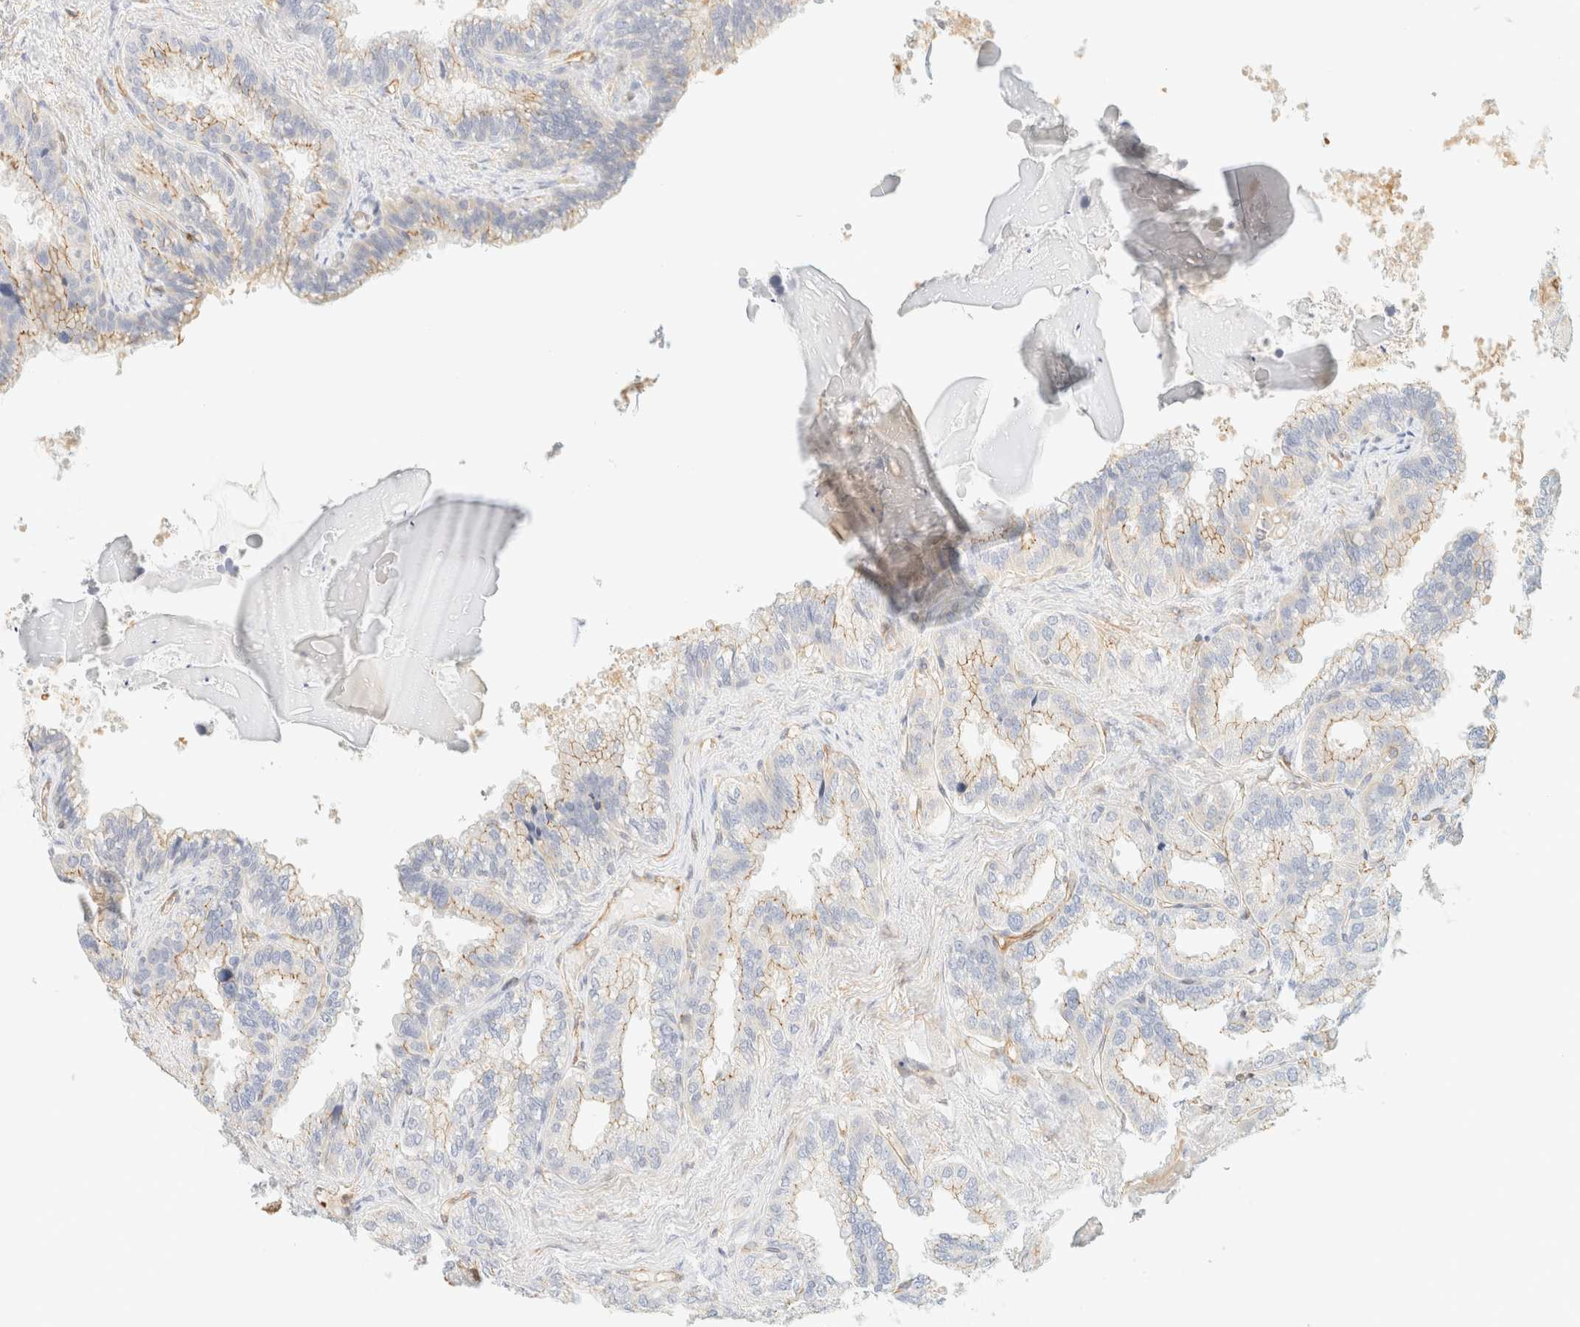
{"staining": {"intensity": "moderate", "quantity": "25%-75%", "location": "cytoplasmic/membranous"}, "tissue": "seminal vesicle", "cell_type": "Glandular cells", "image_type": "normal", "snomed": [{"axis": "morphology", "description": "Normal tissue, NOS"}, {"axis": "topography", "description": "Seminal veicle"}], "caption": "Normal seminal vesicle displays moderate cytoplasmic/membranous expression in approximately 25%-75% of glandular cells.", "gene": "OTOP2", "patient": {"sex": "male", "age": 46}}